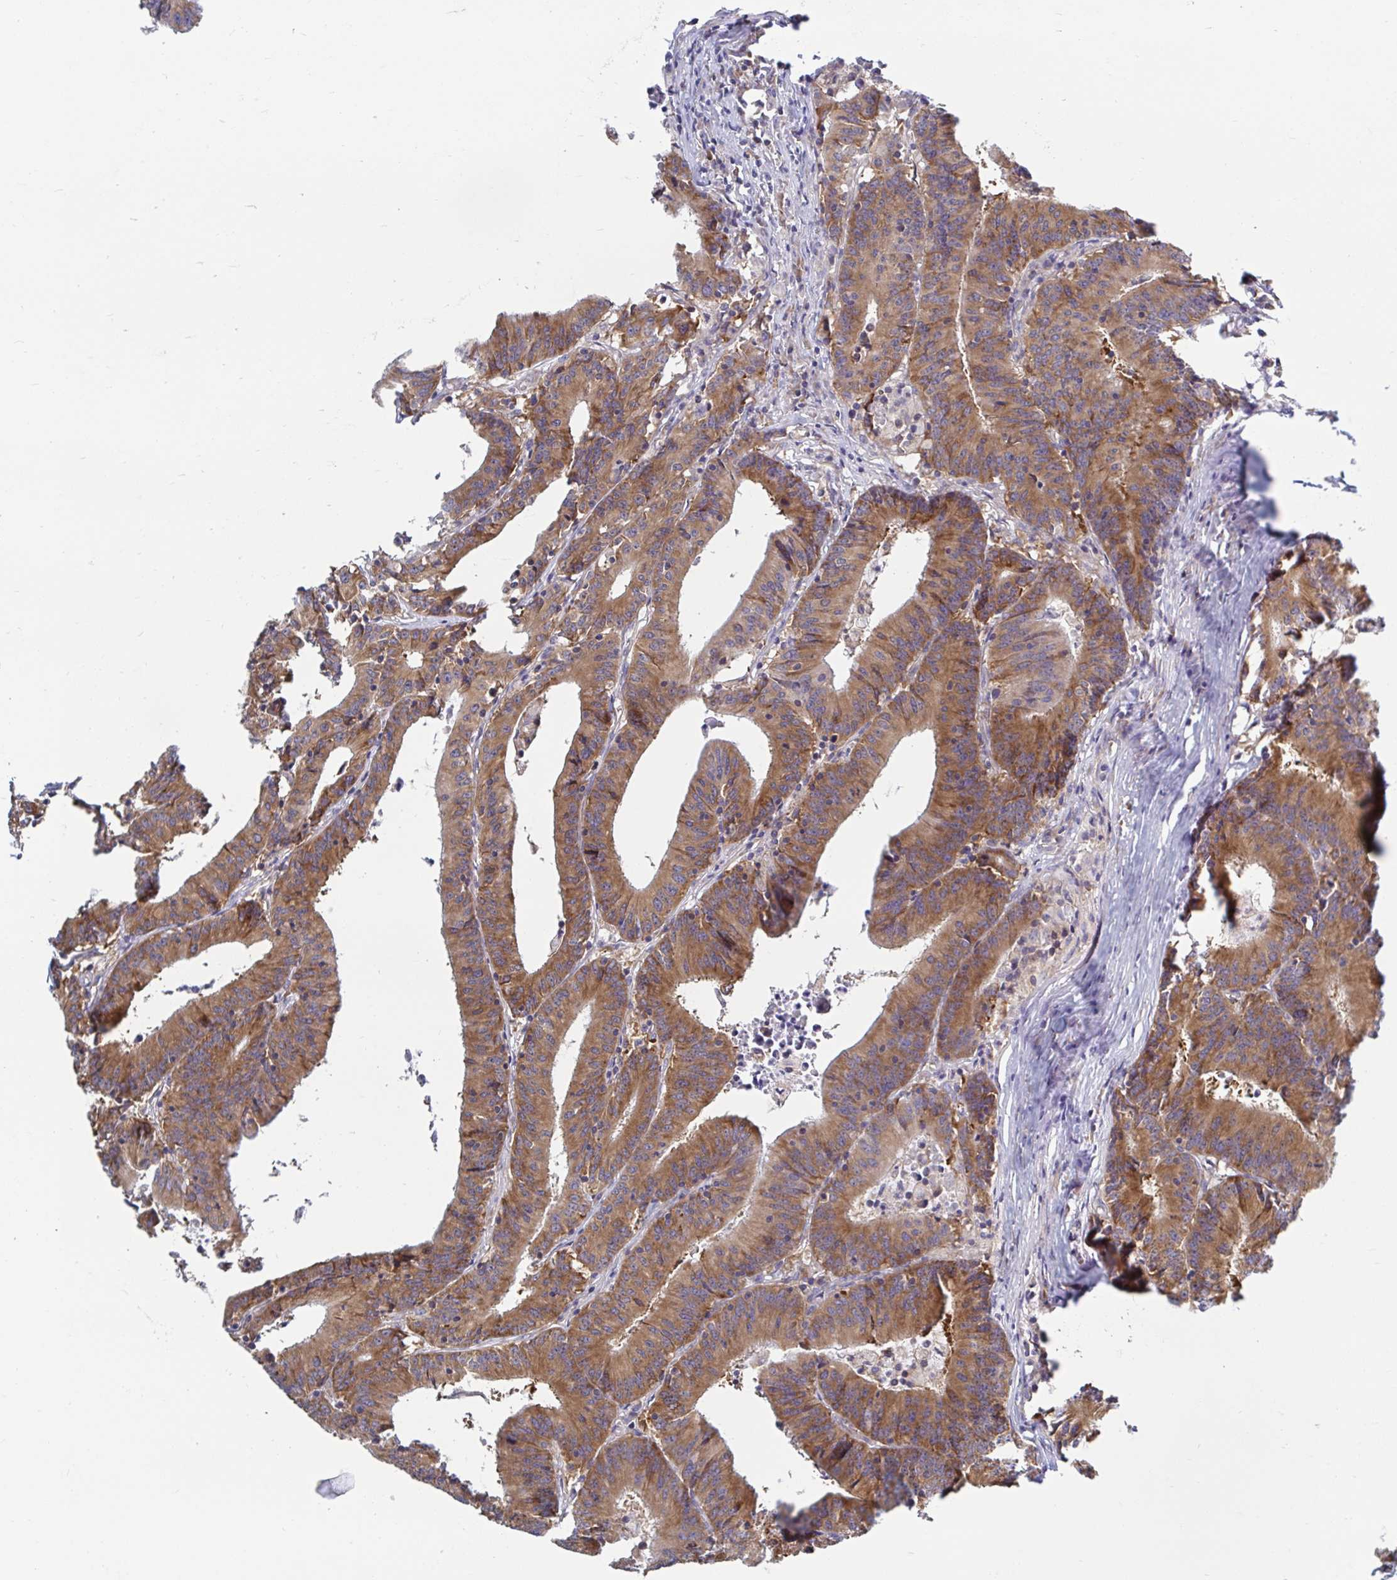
{"staining": {"intensity": "moderate", "quantity": ">75%", "location": "cytoplasmic/membranous"}, "tissue": "colorectal cancer", "cell_type": "Tumor cells", "image_type": "cancer", "snomed": [{"axis": "morphology", "description": "Adenocarcinoma, NOS"}, {"axis": "topography", "description": "Colon"}], "caption": "Colorectal cancer (adenocarcinoma) stained with a brown dye reveals moderate cytoplasmic/membranous positive expression in approximately >75% of tumor cells.", "gene": "LARP1", "patient": {"sex": "female", "age": 78}}